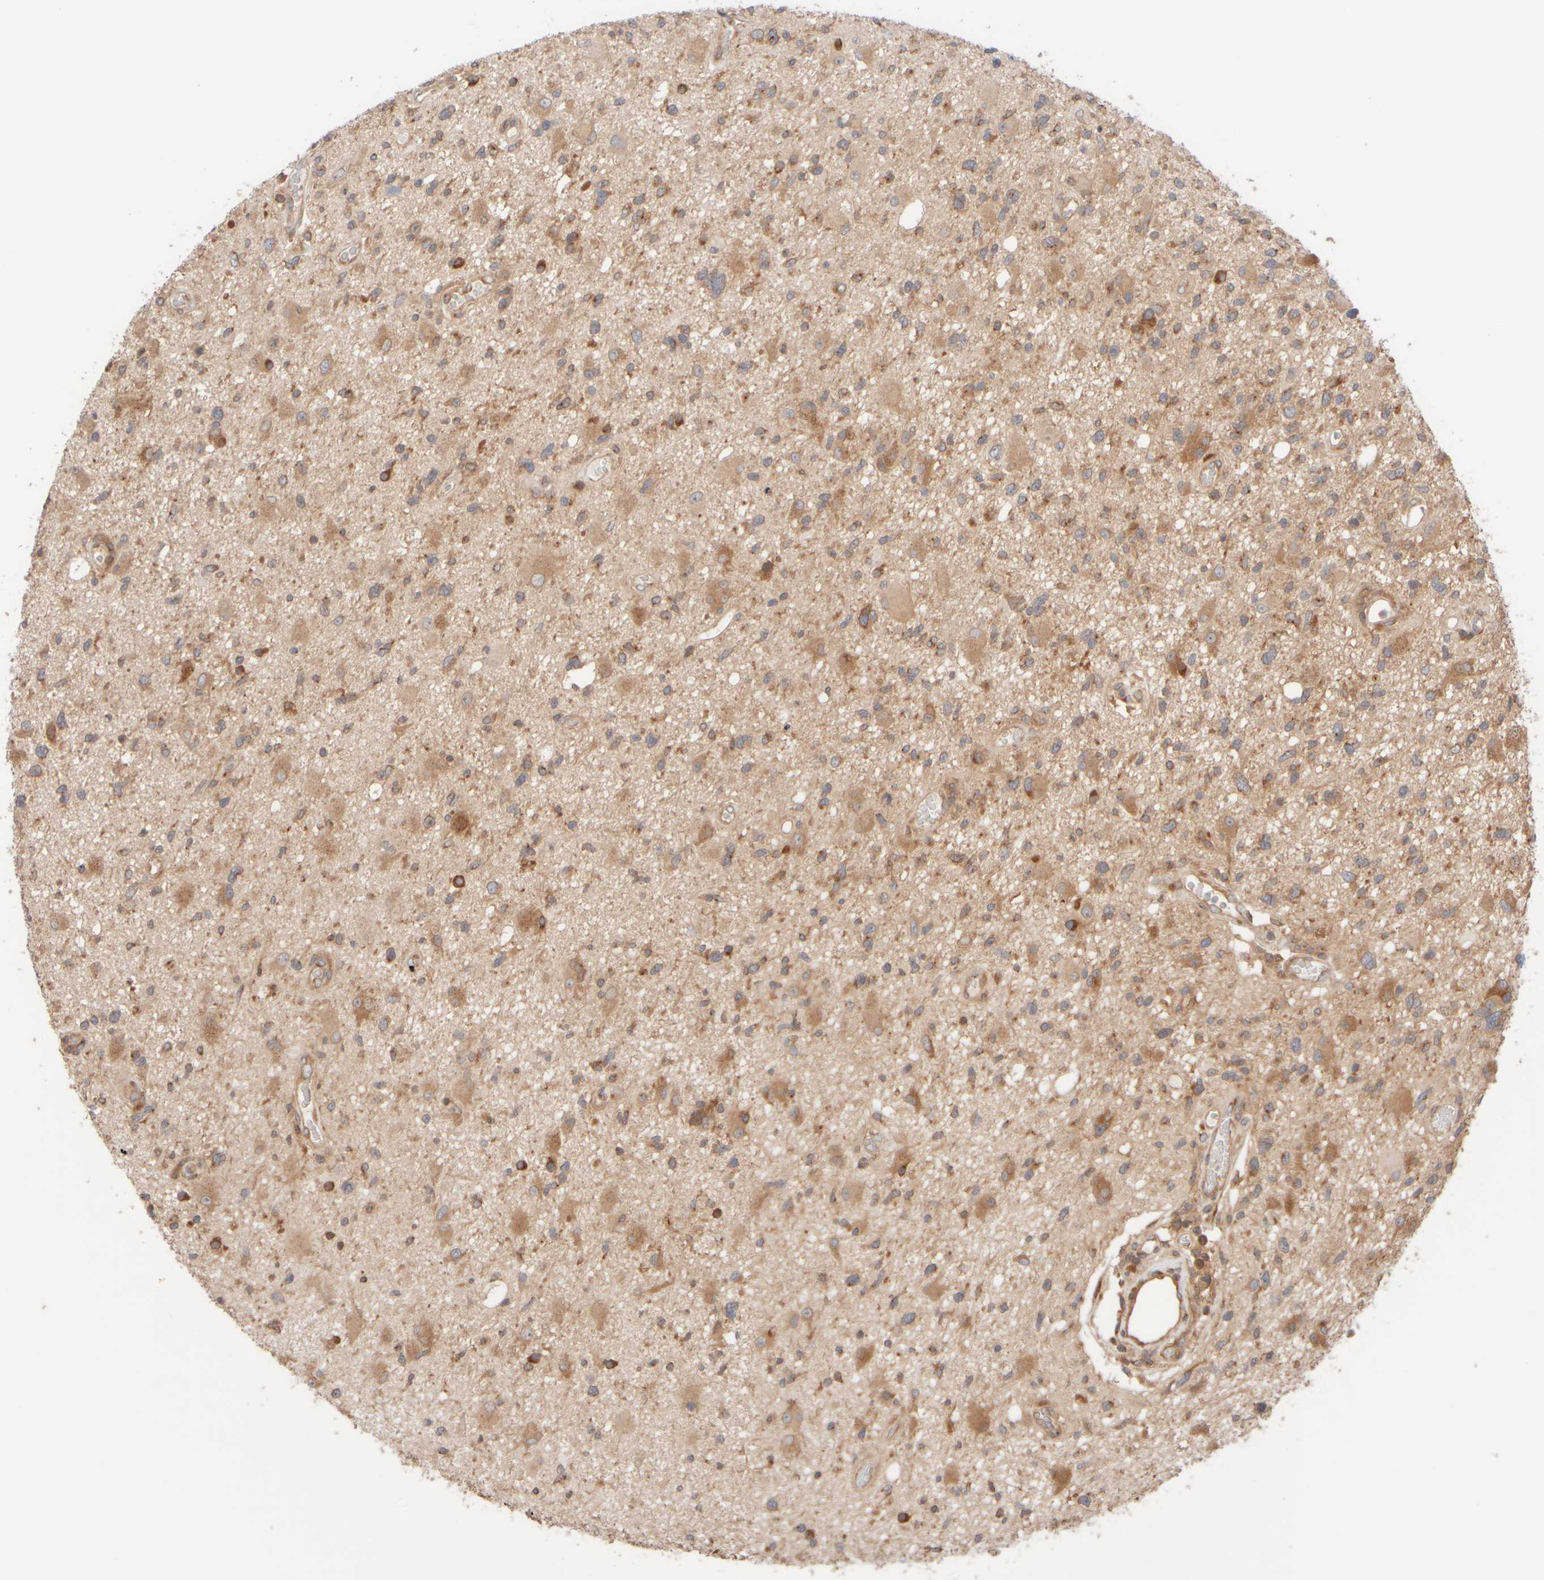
{"staining": {"intensity": "moderate", "quantity": ">75%", "location": "cytoplasmic/membranous"}, "tissue": "glioma", "cell_type": "Tumor cells", "image_type": "cancer", "snomed": [{"axis": "morphology", "description": "Glioma, malignant, High grade"}, {"axis": "topography", "description": "Brain"}], "caption": "DAB (3,3'-diaminobenzidine) immunohistochemical staining of glioma displays moderate cytoplasmic/membranous protein staining in about >75% of tumor cells. Using DAB (3,3'-diaminobenzidine) (brown) and hematoxylin (blue) stains, captured at high magnification using brightfield microscopy.", "gene": "RABEP1", "patient": {"sex": "male", "age": 33}}